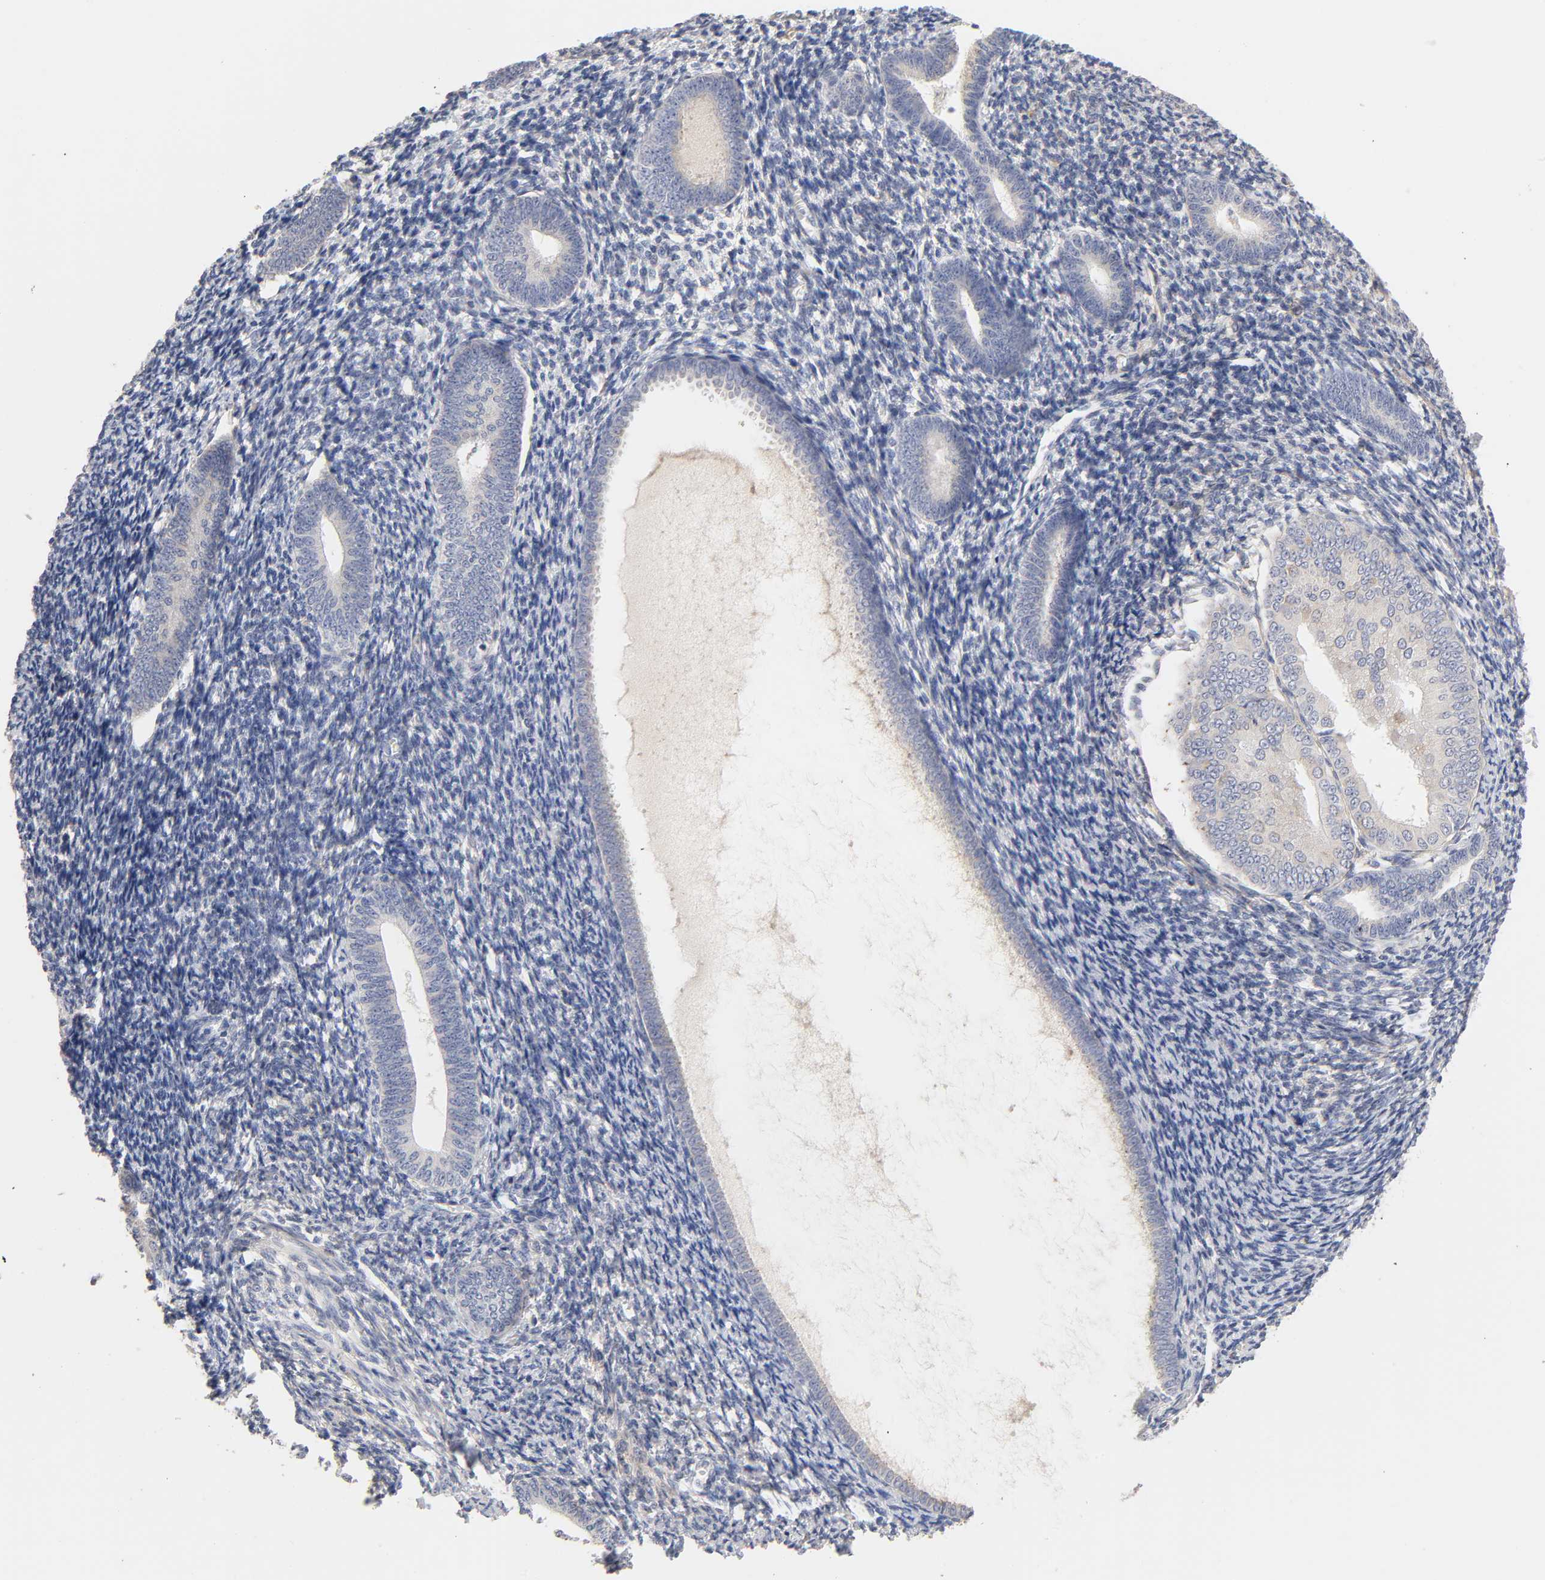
{"staining": {"intensity": "negative", "quantity": "none", "location": "none"}, "tissue": "endometrium", "cell_type": "Cells in endometrial stroma", "image_type": "normal", "snomed": [{"axis": "morphology", "description": "Normal tissue, NOS"}, {"axis": "topography", "description": "Endometrium"}], "caption": "An image of endometrium stained for a protein displays no brown staining in cells in endometrial stroma. (DAB IHC with hematoxylin counter stain).", "gene": "LAMB1", "patient": {"sex": "female", "age": 57}}